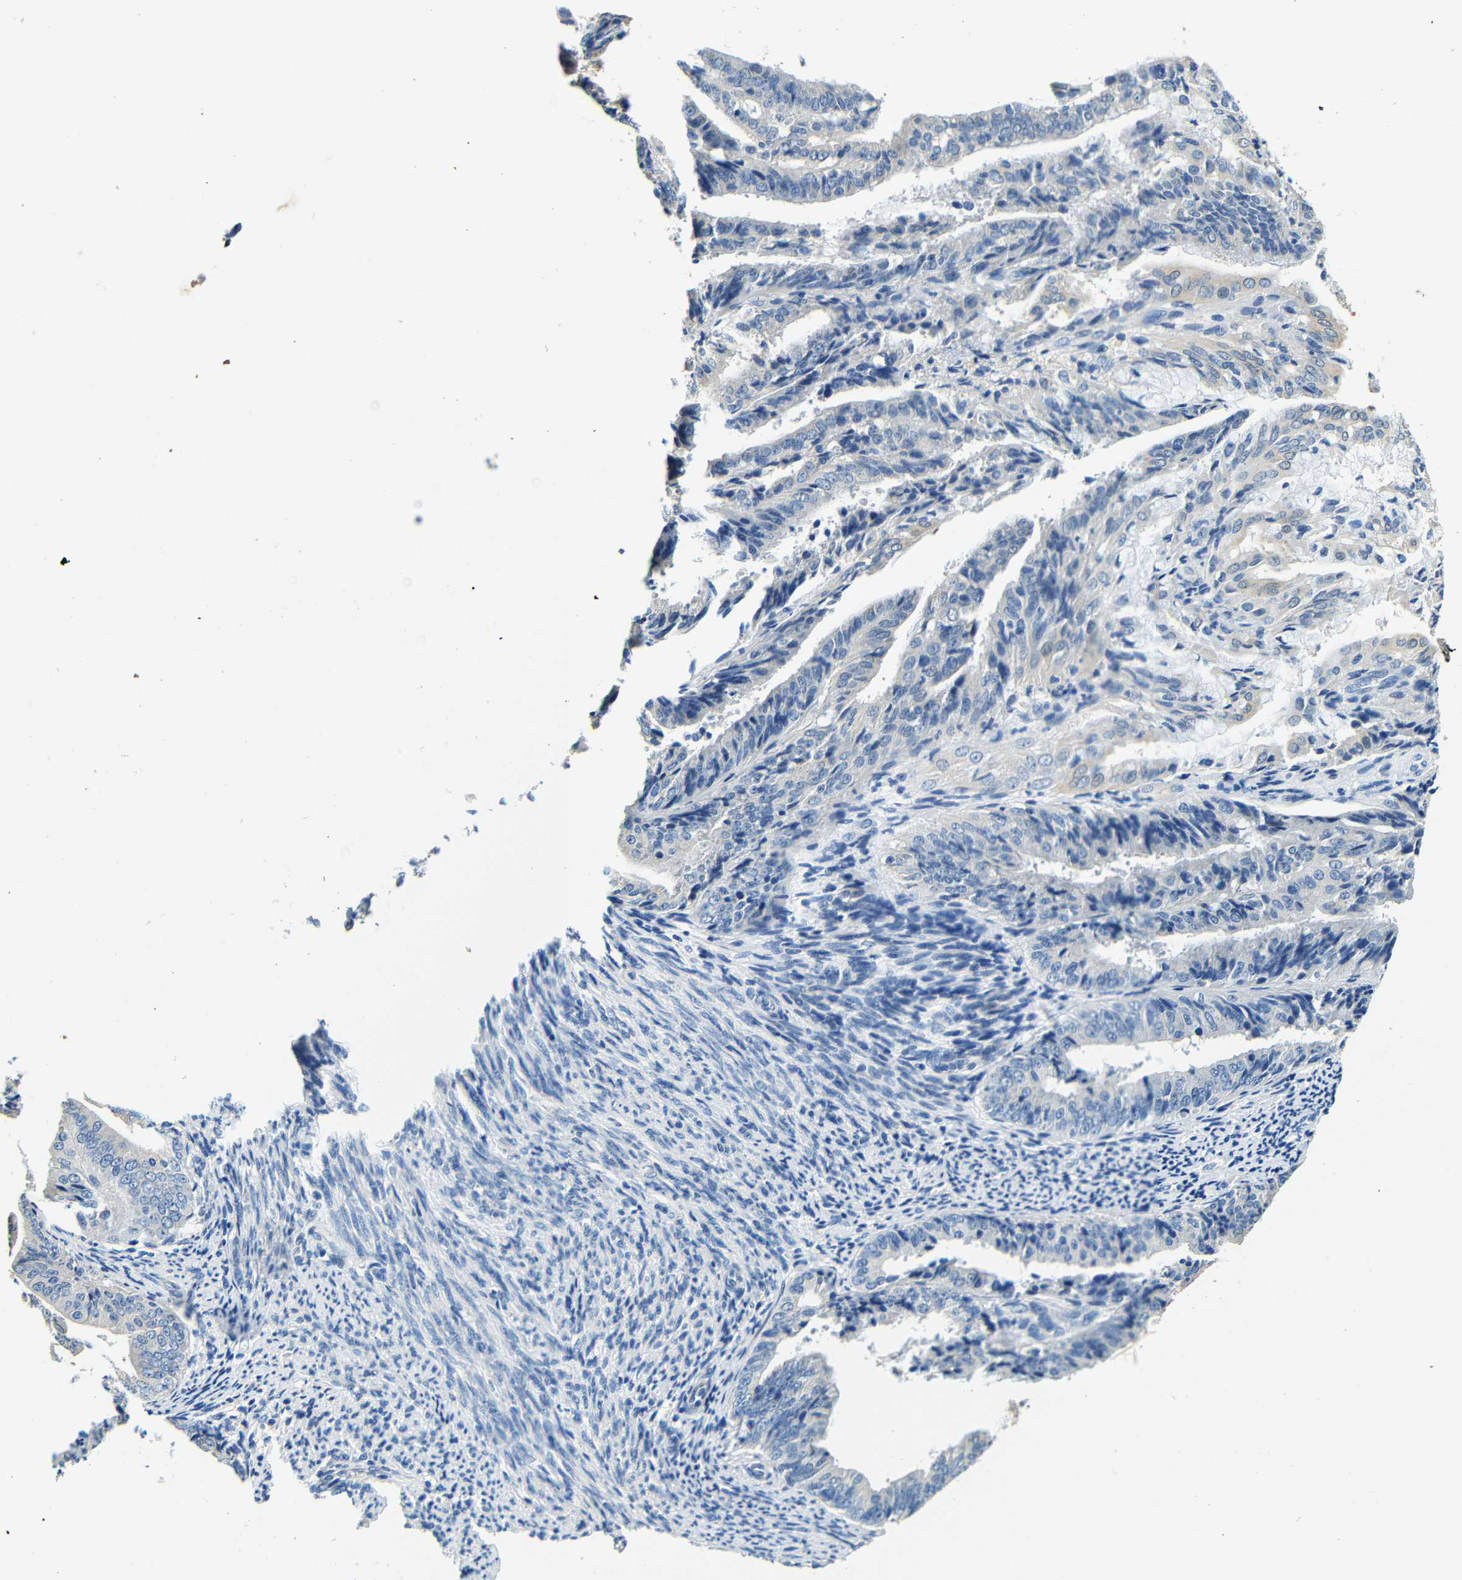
{"staining": {"intensity": "negative", "quantity": "none", "location": "none"}, "tissue": "endometrial cancer", "cell_type": "Tumor cells", "image_type": "cancer", "snomed": [{"axis": "morphology", "description": "Adenocarcinoma, NOS"}, {"axis": "topography", "description": "Endometrium"}], "caption": "Image shows no significant protein staining in tumor cells of endometrial cancer (adenocarcinoma).", "gene": "FMO5", "patient": {"sex": "female", "age": 63}}